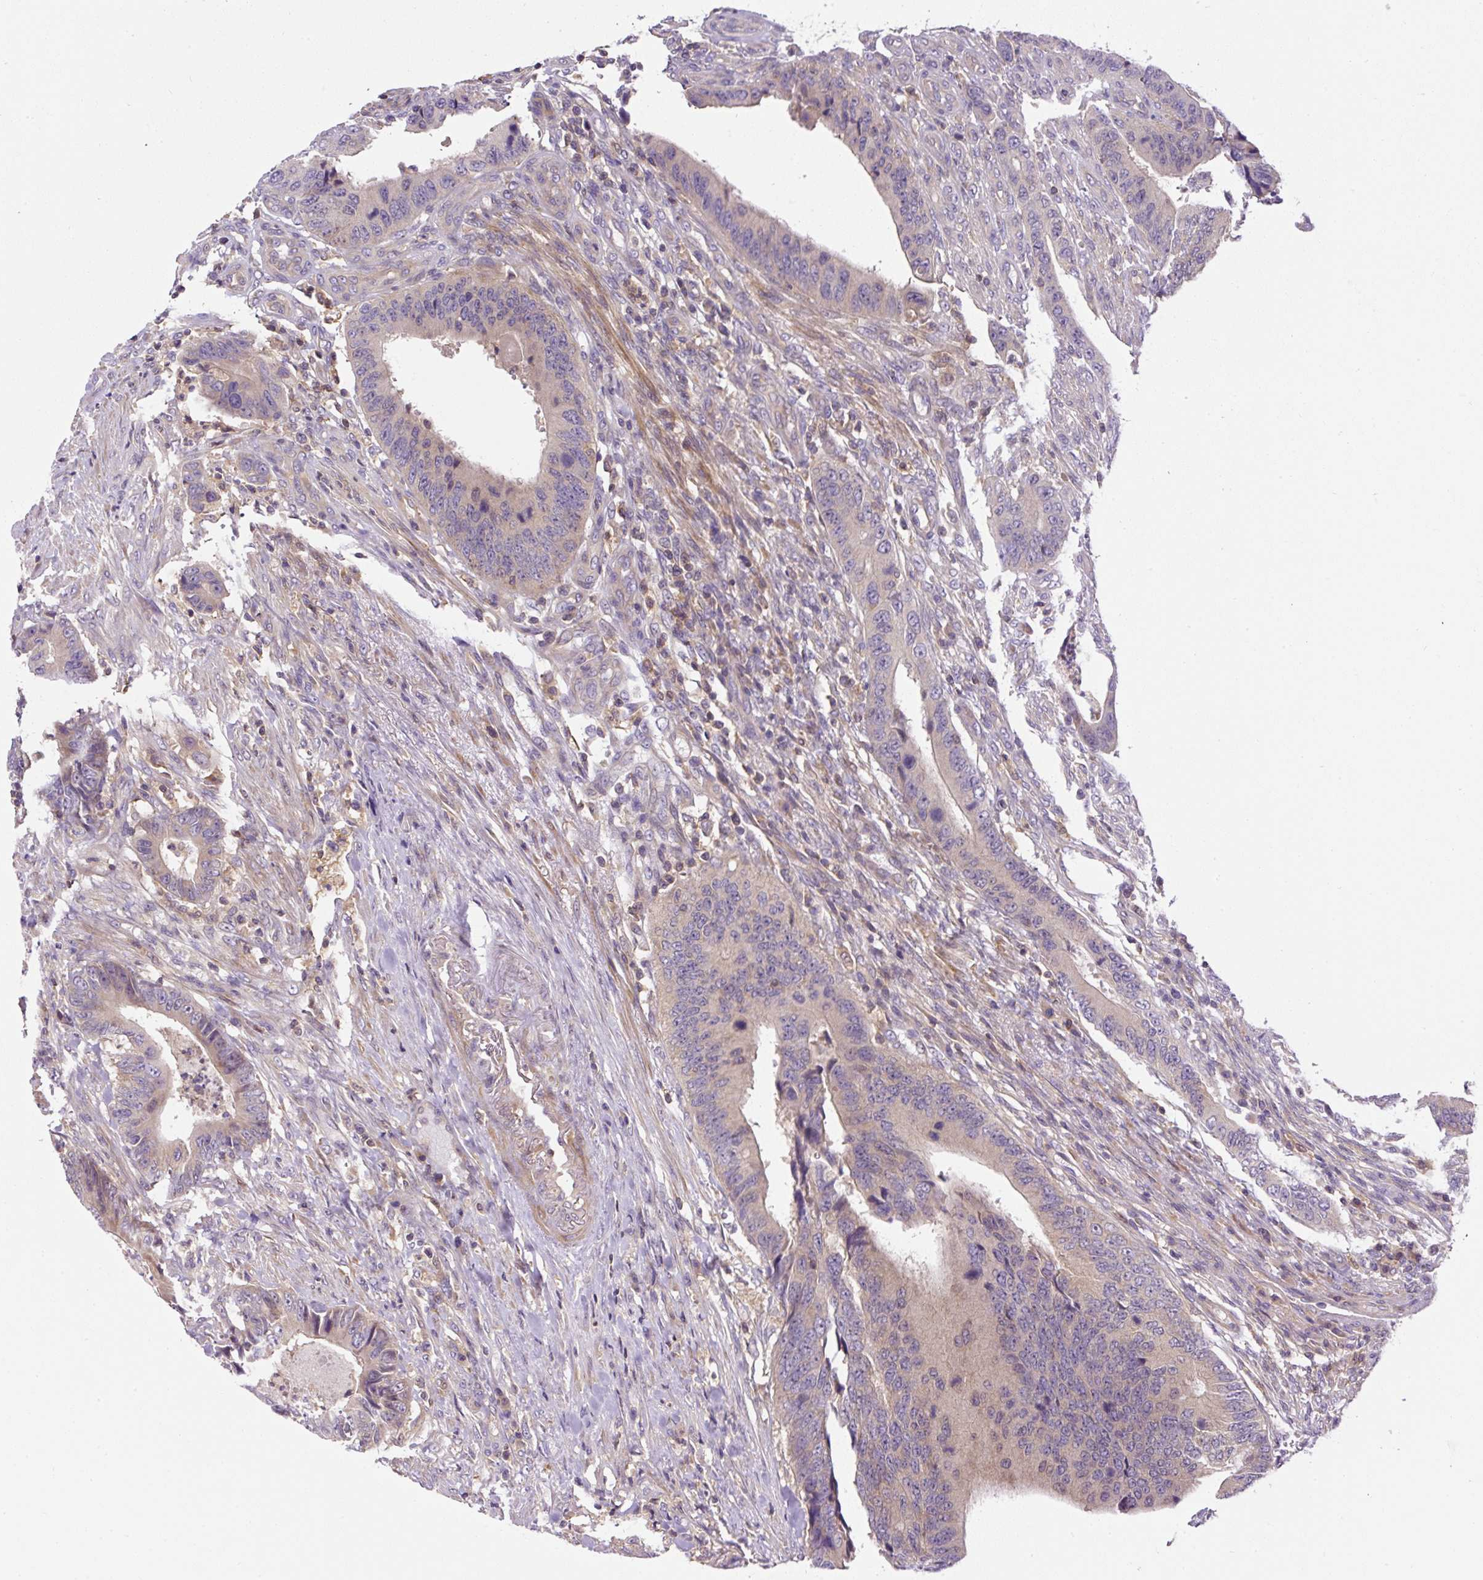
{"staining": {"intensity": "weak", "quantity": "25%-75%", "location": "cytoplasmic/membranous"}, "tissue": "colorectal cancer", "cell_type": "Tumor cells", "image_type": "cancer", "snomed": [{"axis": "morphology", "description": "Adenocarcinoma, NOS"}, {"axis": "topography", "description": "Colon"}], "caption": "Approximately 25%-75% of tumor cells in adenocarcinoma (colorectal) demonstrate weak cytoplasmic/membranous protein staining as visualized by brown immunohistochemical staining.", "gene": "CCDC28A", "patient": {"sex": "male", "age": 87}}